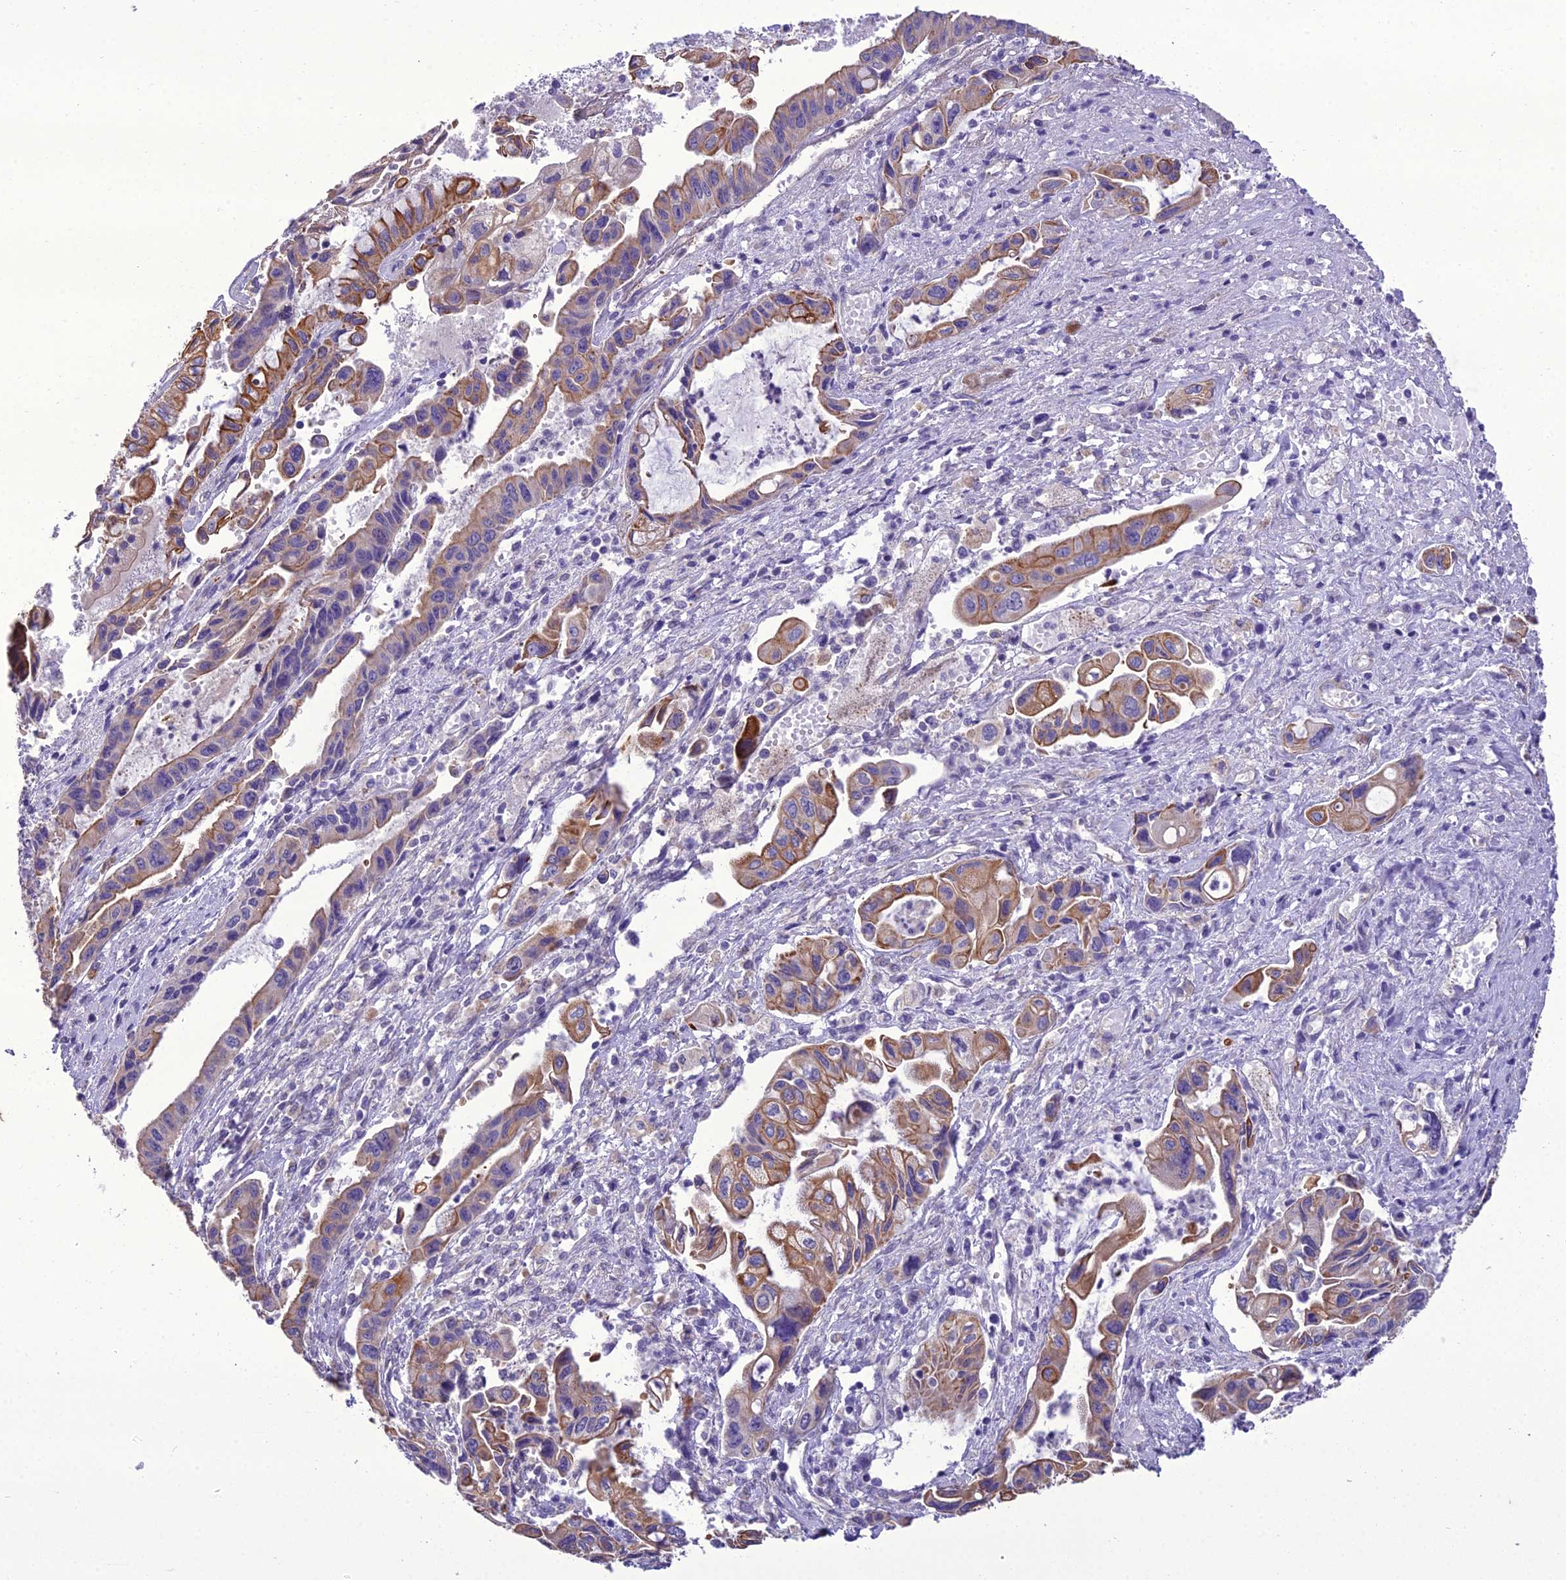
{"staining": {"intensity": "moderate", "quantity": "25%-75%", "location": "cytoplasmic/membranous"}, "tissue": "pancreatic cancer", "cell_type": "Tumor cells", "image_type": "cancer", "snomed": [{"axis": "morphology", "description": "Adenocarcinoma, NOS"}, {"axis": "topography", "description": "Pancreas"}], "caption": "Adenocarcinoma (pancreatic) stained with a protein marker reveals moderate staining in tumor cells.", "gene": "SCRT1", "patient": {"sex": "female", "age": 50}}